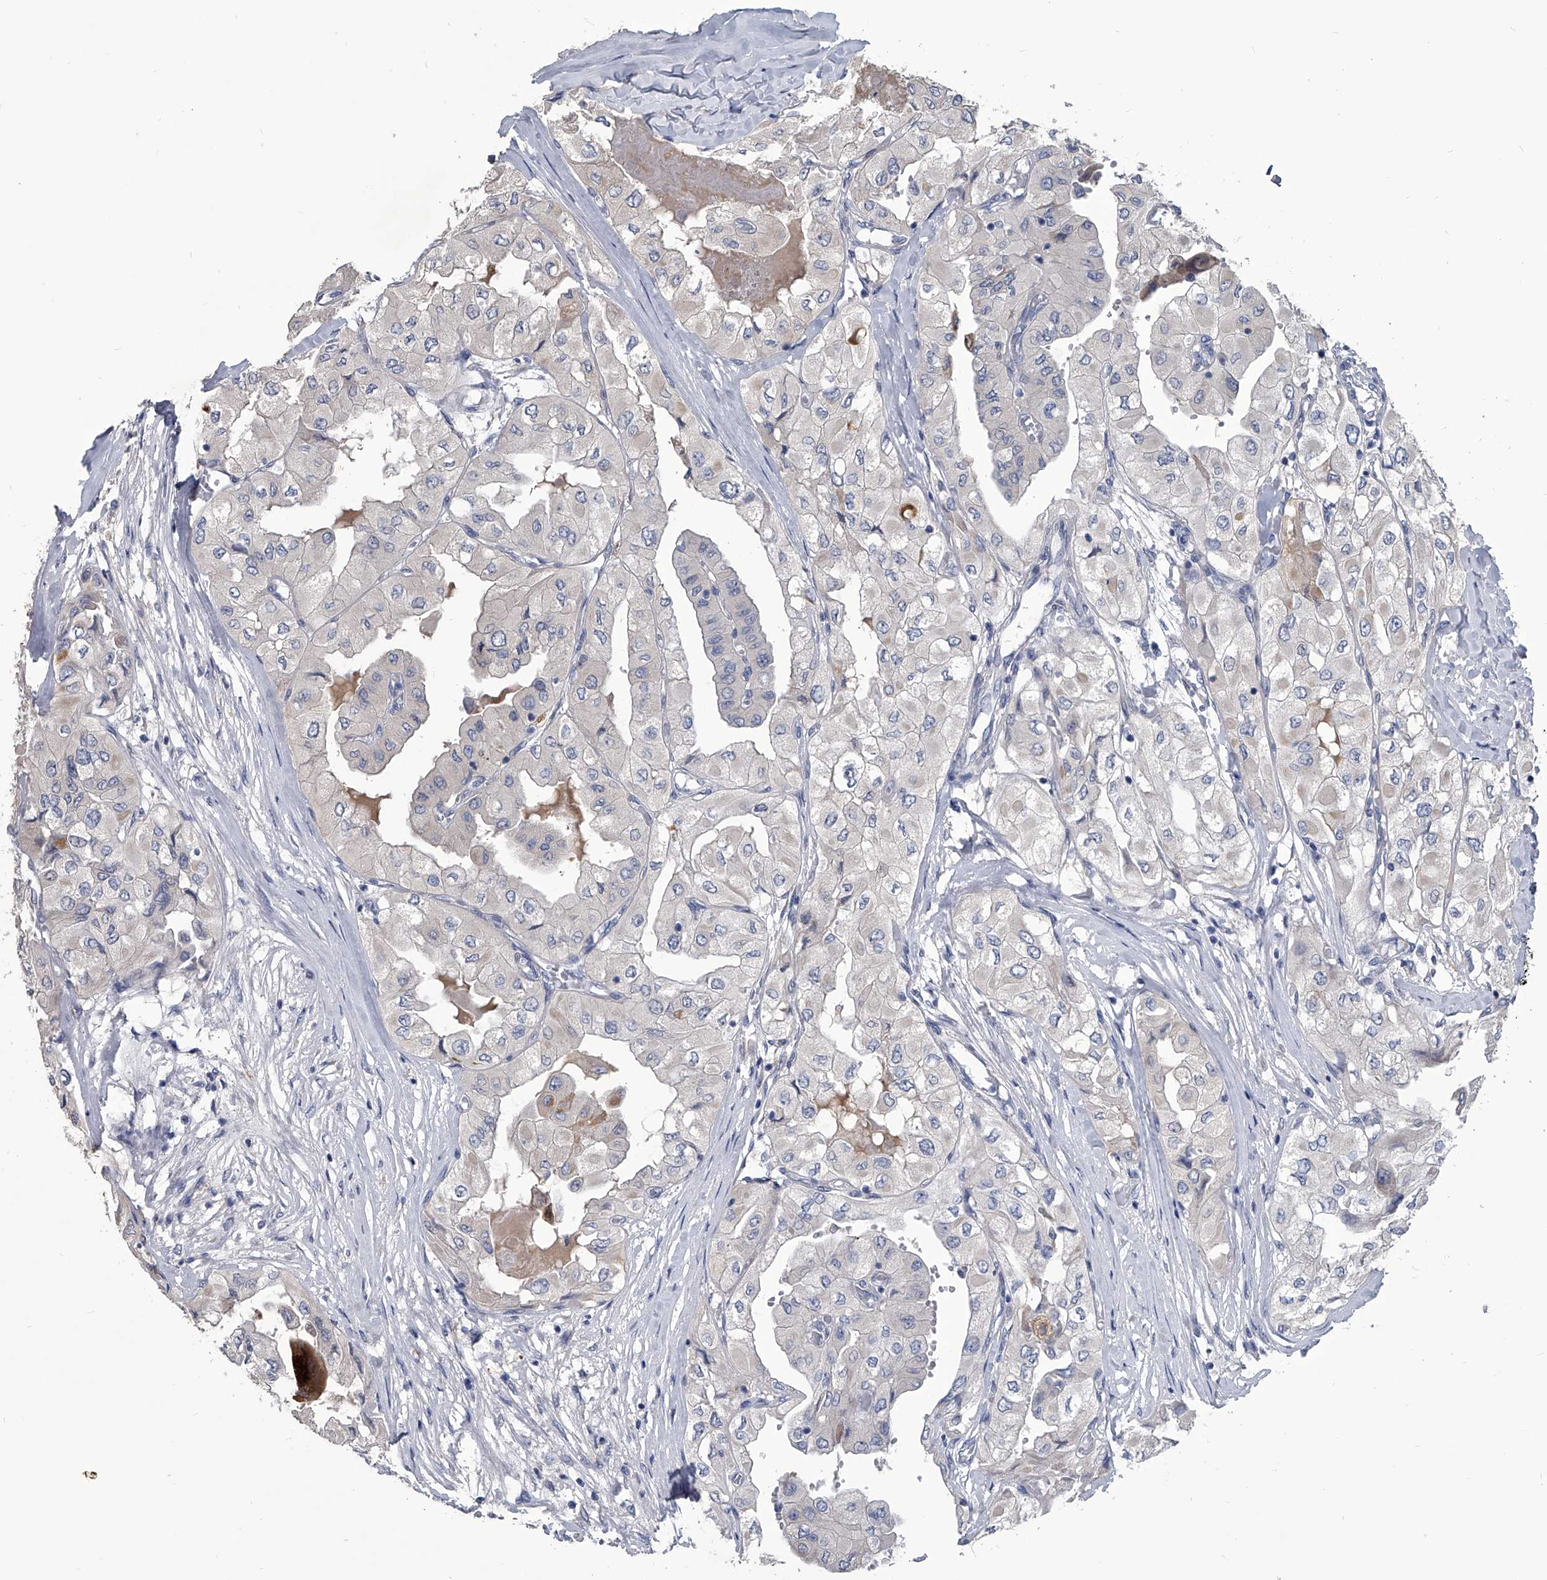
{"staining": {"intensity": "negative", "quantity": "none", "location": "none"}, "tissue": "thyroid cancer", "cell_type": "Tumor cells", "image_type": "cancer", "snomed": [{"axis": "morphology", "description": "Papillary adenocarcinoma, NOS"}, {"axis": "topography", "description": "Thyroid gland"}], "caption": "There is no significant expression in tumor cells of thyroid cancer.", "gene": "SPP1", "patient": {"sex": "female", "age": 59}}